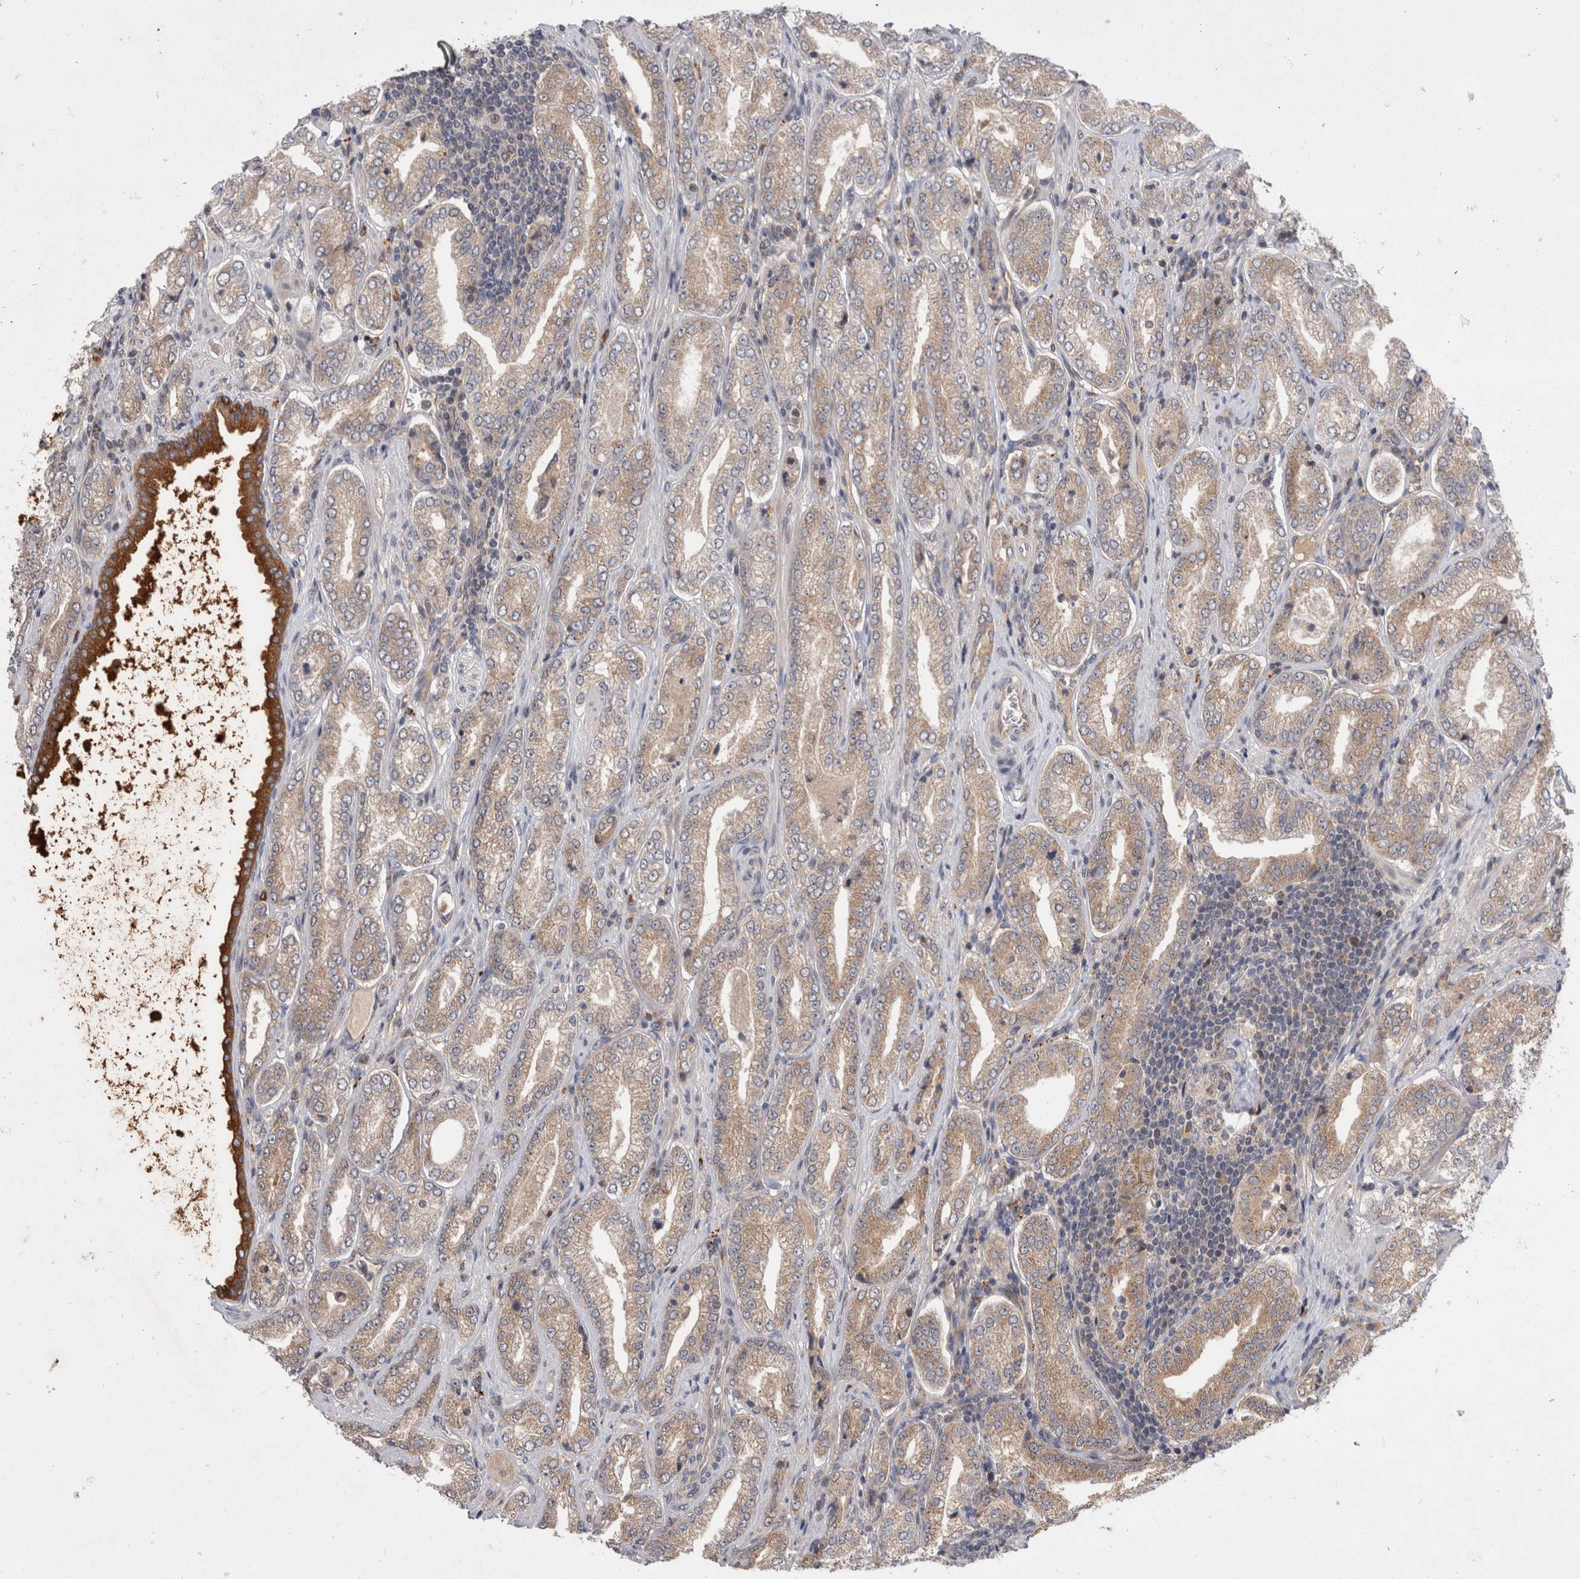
{"staining": {"intensity": "weak", "quantity": ">75%", "location": "cytoplasmic/membranous"}, "tissue": "prostate cancer", "cell_type": "Tumor cells", "image_type": "cancer", "snomed": [{"axis": "morphology", "description": "Adenocarcinoma, Low grade"}, {"axis": "topography", "description": "Prostate"}], "caption": "Immunohistochemistry of human prostate cancer (low-grade adenocarcinoma) shows low levels of weak cytoplasmic/membranous positivity in approximately >75% of tumor cells. (IHC, brightfield microscopy, high magnification).", "gene": "MRPL37", "patient": {"sex": "male", "age": 62}}